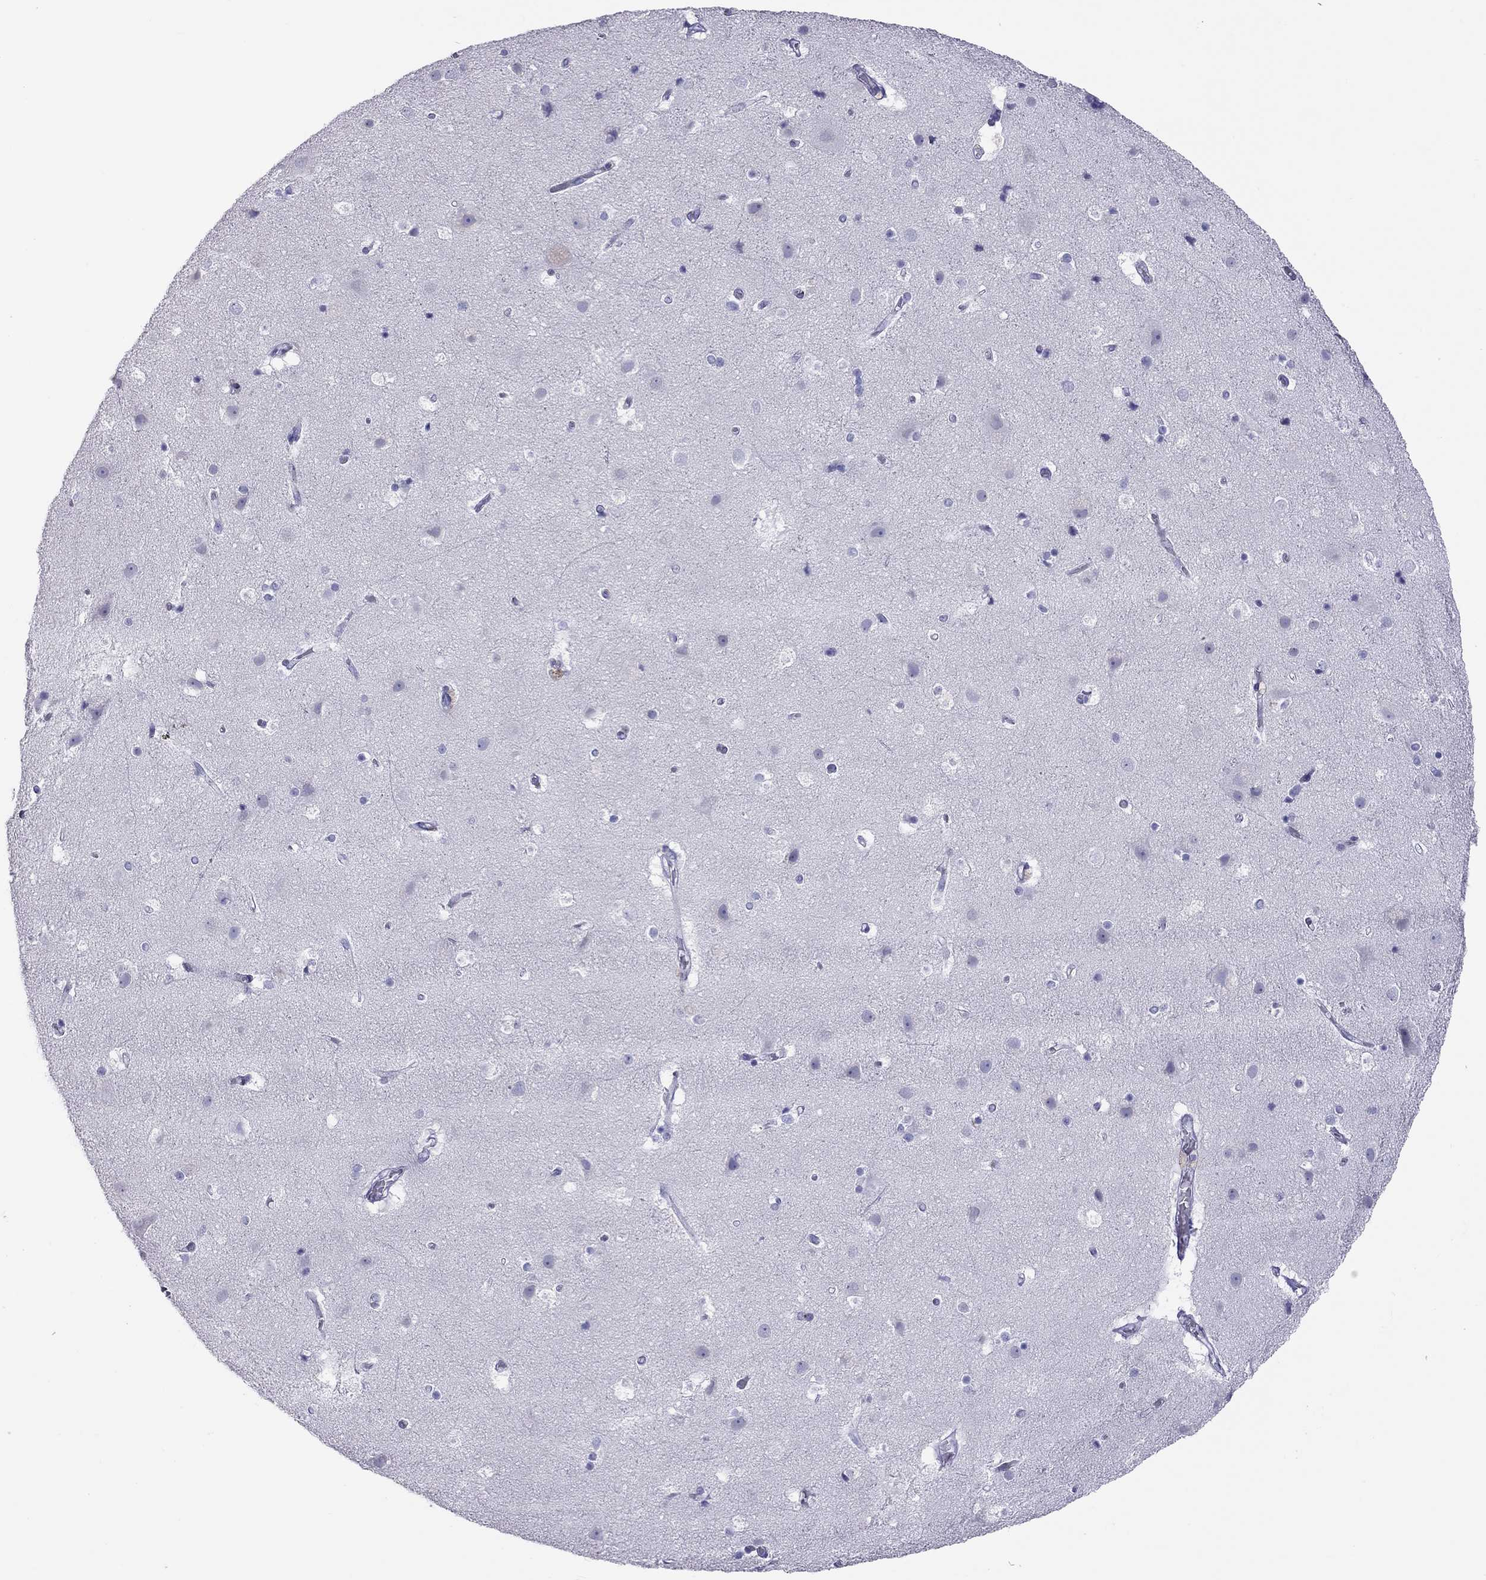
{"staining": {"intensity": "negative", "quantity": "none", "location": "none"}, "tissue": "cerebral cortex", "cell_type": "Endothelial cells", "image_type": "normal", "snomed": [{"axis": "morphology", "description": "Normal tissue, NOS"}, {"axis": "topography", "description": "Cerebral cortex"}], "caption": "This is an immunohistochemistry micrograph of unremarkable human cerebral cortex. There is no staining in endothelial cells.", "gene": "STAG3", "patient": {"sex": "female", "age": 52}}